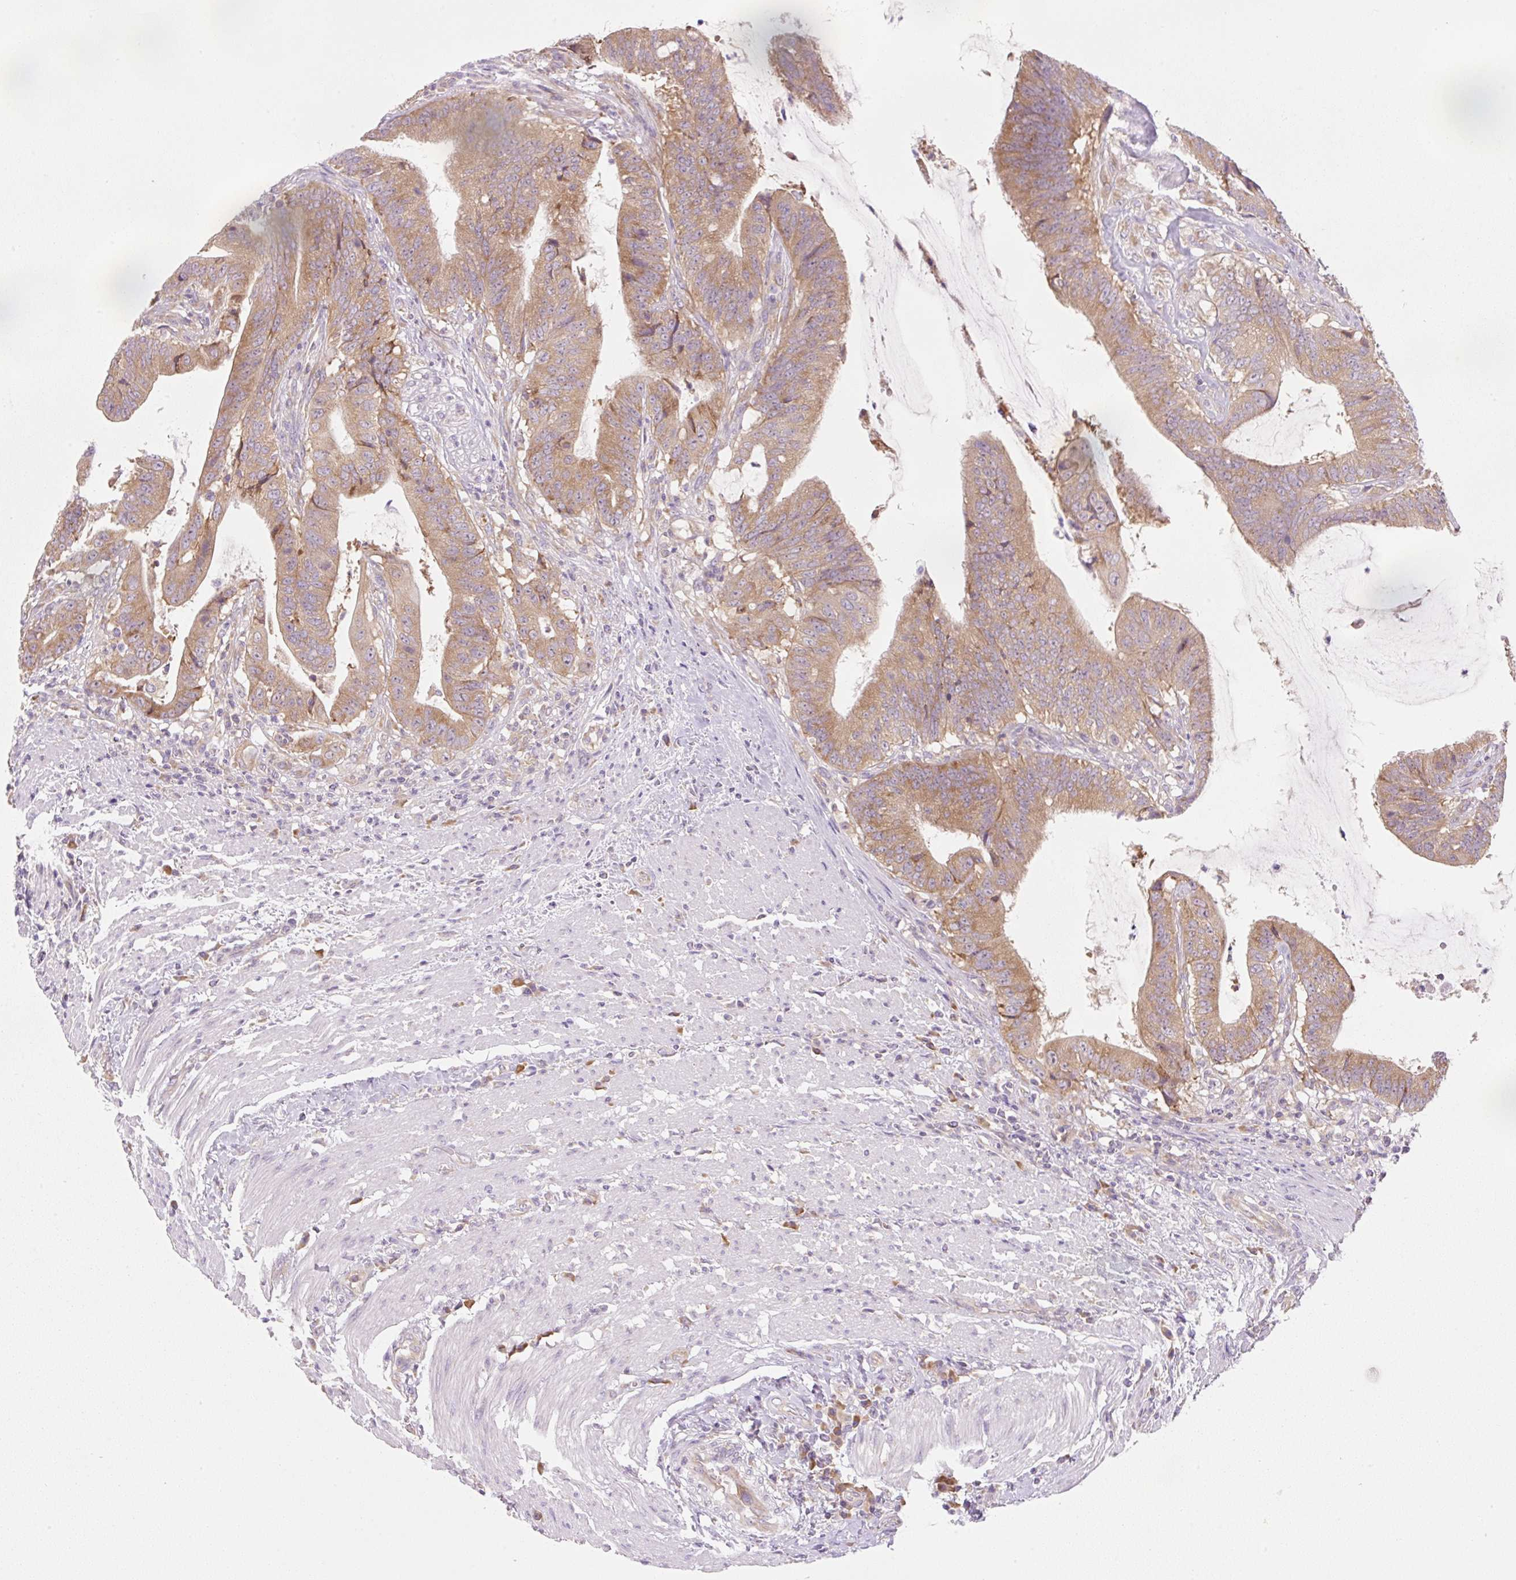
{"staining": {"intensity": "moderate", "quantity": ">75%", "location": "cytoplasmic/membranous"}, "tissue": "colorectal cancer", "cell_type": "Tumor cells", "image_type": "cancer", "snomed": [{"axis": "morphology", "description": "Adenocarcinoma, NOS"}, {"axis": "topography", "description": "Colon"}], "caption": "Immunohistochemical staining of colorectal cancer displays moderate cytoplasmic/membranous protein positivity in about >75% of tumor cells. (IHC, brightfield microscopy, high magnification).", "gene": "RPL18A", "patient": {"sex": "female", "age": 43}}